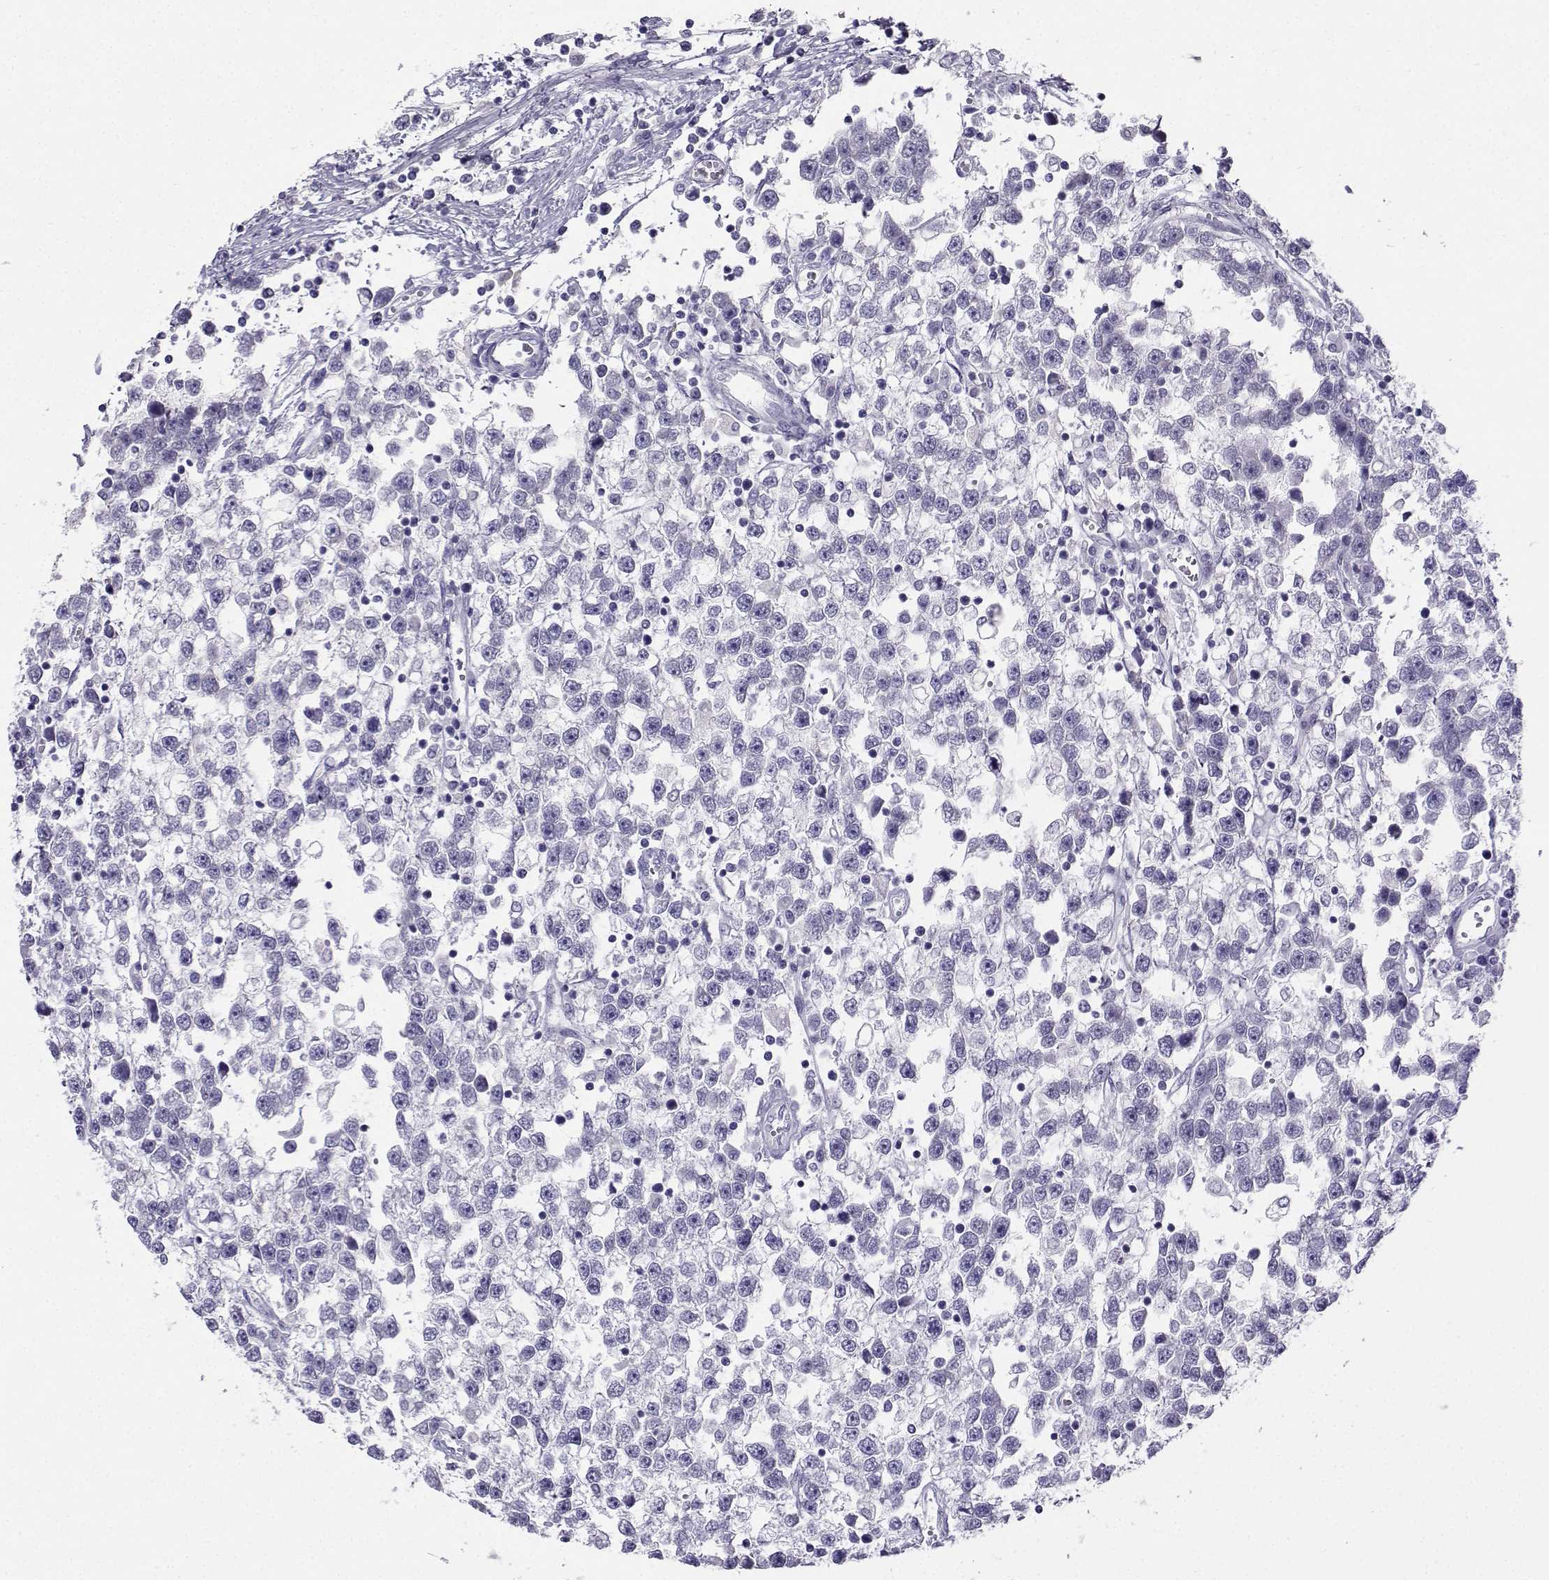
{"staining": {"intensity": "negative", "quantity": "none", "location": "none"}, "tissue": "testis cancer", "cell_type": "Tumor cells", "image_type": "cancer", "snomed": [{"axis": "morphology", "description": "Seminoma, NOS"}, {"axis": "topography", "description": "Testis"}], "caption": "Testis cancer (seminoma) stained for a protein using IHC demonstrates no positivity tumor cells.", "gene": "FBXO24", "patient": {"sex": "male", "age": 34}}